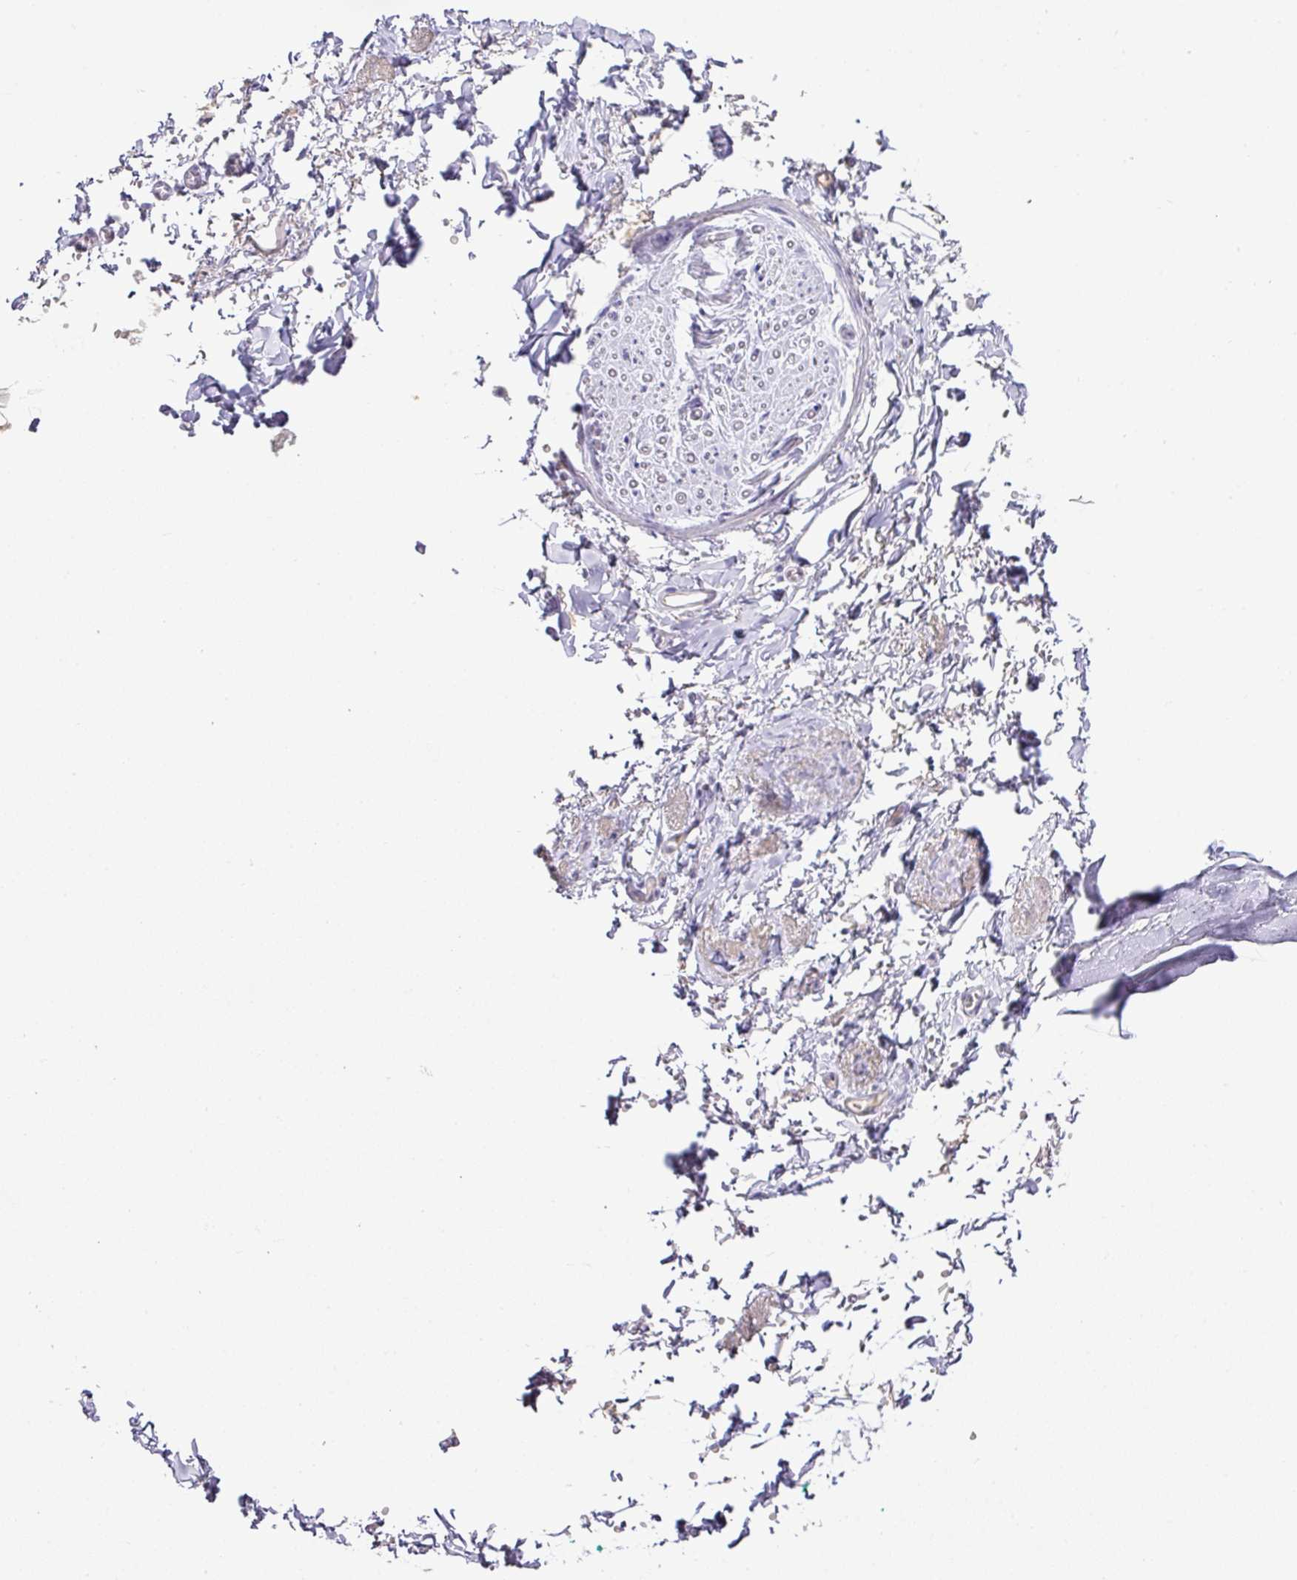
{"staining": {"intensity": "negative", "quantity": "none", "location": "none"}, "tissue": "soft tissue", "cell_type": "Fibroblasts", "image_type": "normal", "snomed": [{"axis": "morphology", "description": "Normal tissue, NOS"}, {"axis": "topography", "description": "Vulva"}, {"axis": "topography", "description": "Vagina"}, {"axis": "topography", "description": "Peripheral nerve tissue"}], "caption": "This is a photomicrograph of IHC staining of unremarkable soft tissue, which shows no staining in fibroblasts.", "gene": "TARM1", "patient": {"sex": "female", "age": 66}}